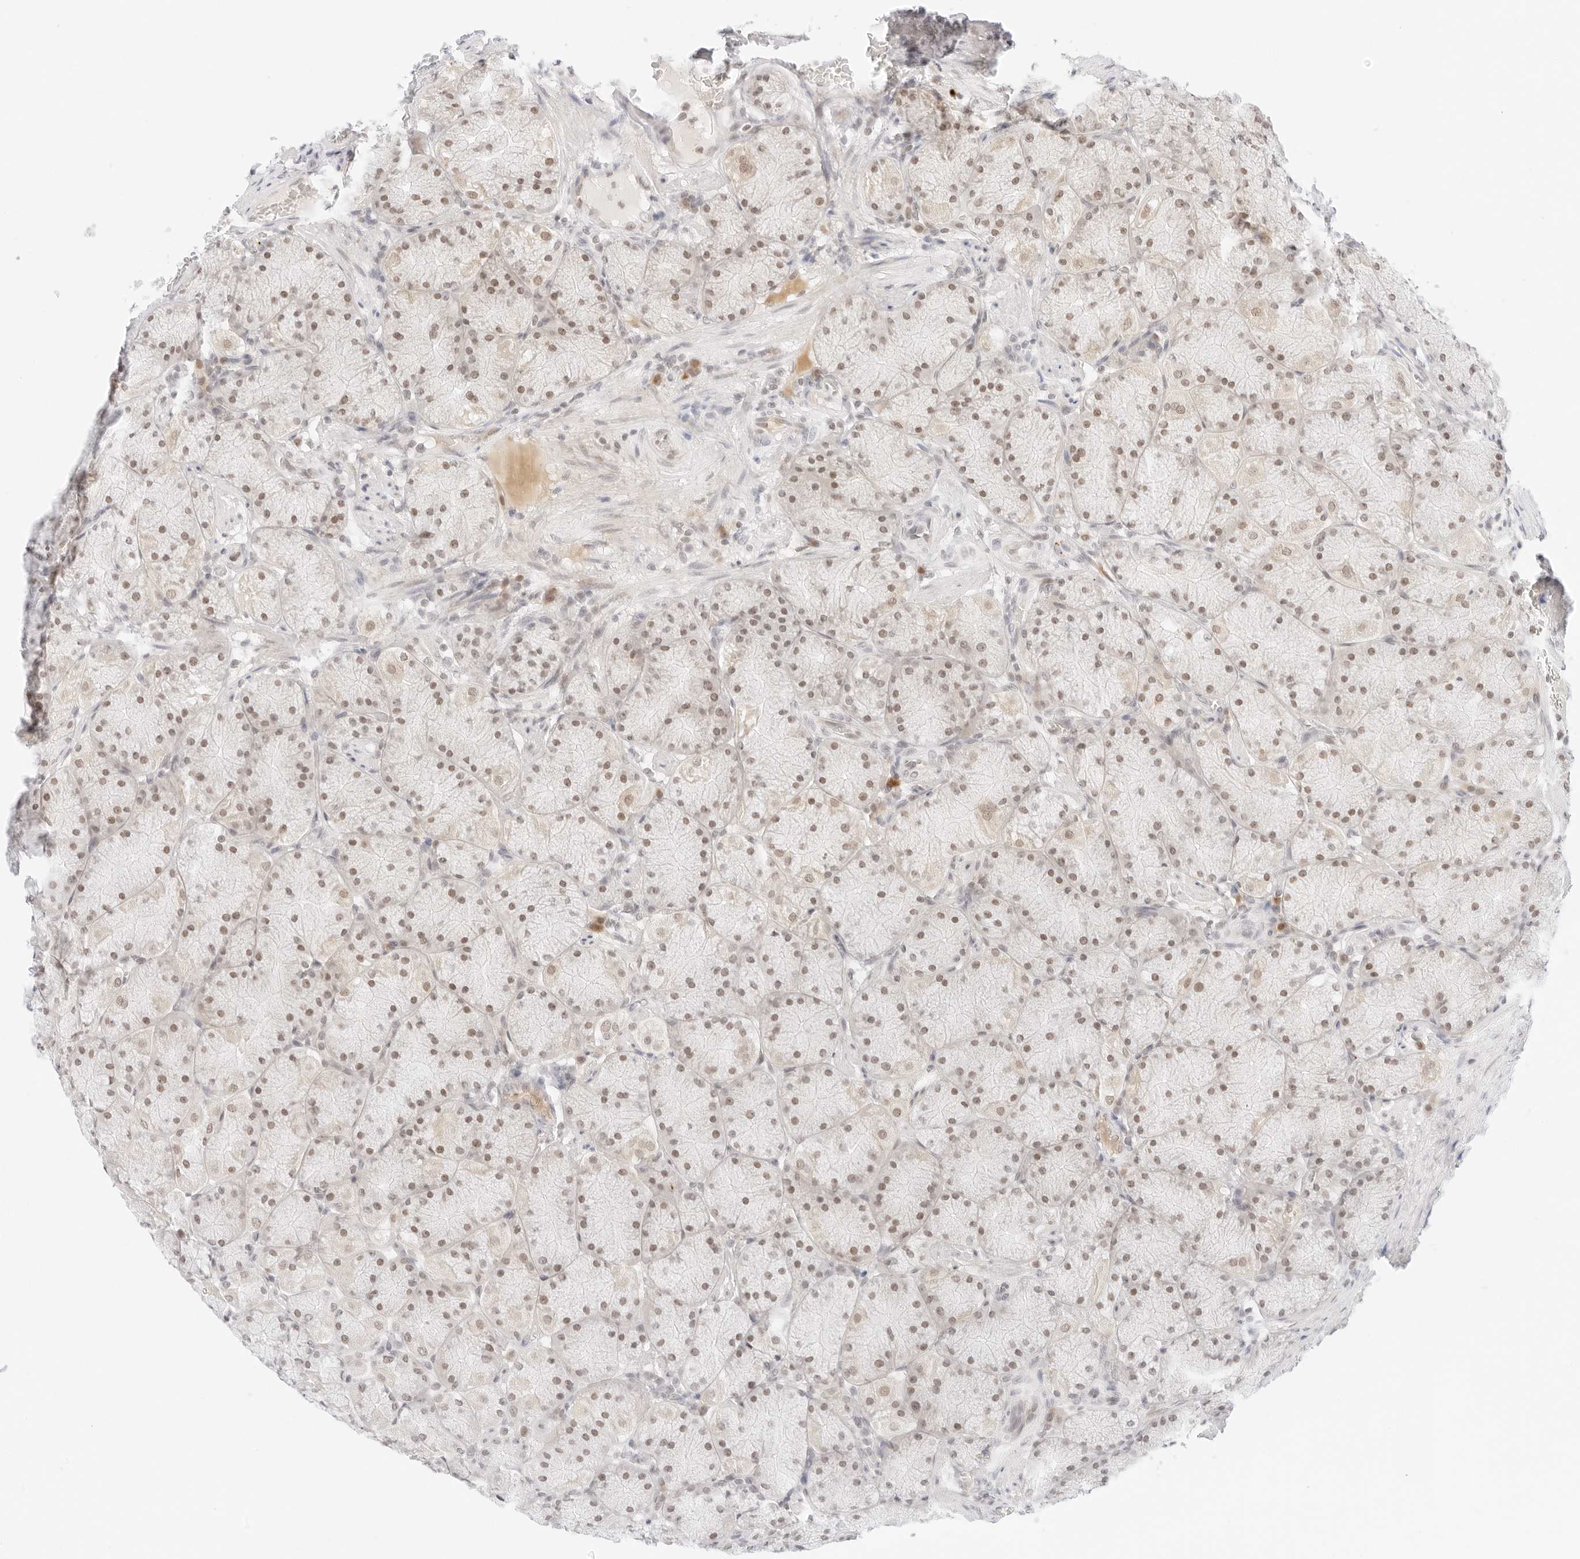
{"staining": {"intensity": "weak", "quantity": "25%-75%", "location": "nuclear"}, "tissue": "stomach", "cell_type": "Glandular cells", "image_type": "normal", "snomed": [{"axis": "morphology", "description": "Normal tissue, NOS"}, {"axis": "topography", "description": "Stomach, upper"}], "caption": "Protein analysis of benign stomach shows weak nuclear staining in about 25%-75% of glandular cells. (DAB IHC with brightfield microscopy, high magnification).", "gene": "POLR3C", "patient": {"sex": "female", "age": 56}}